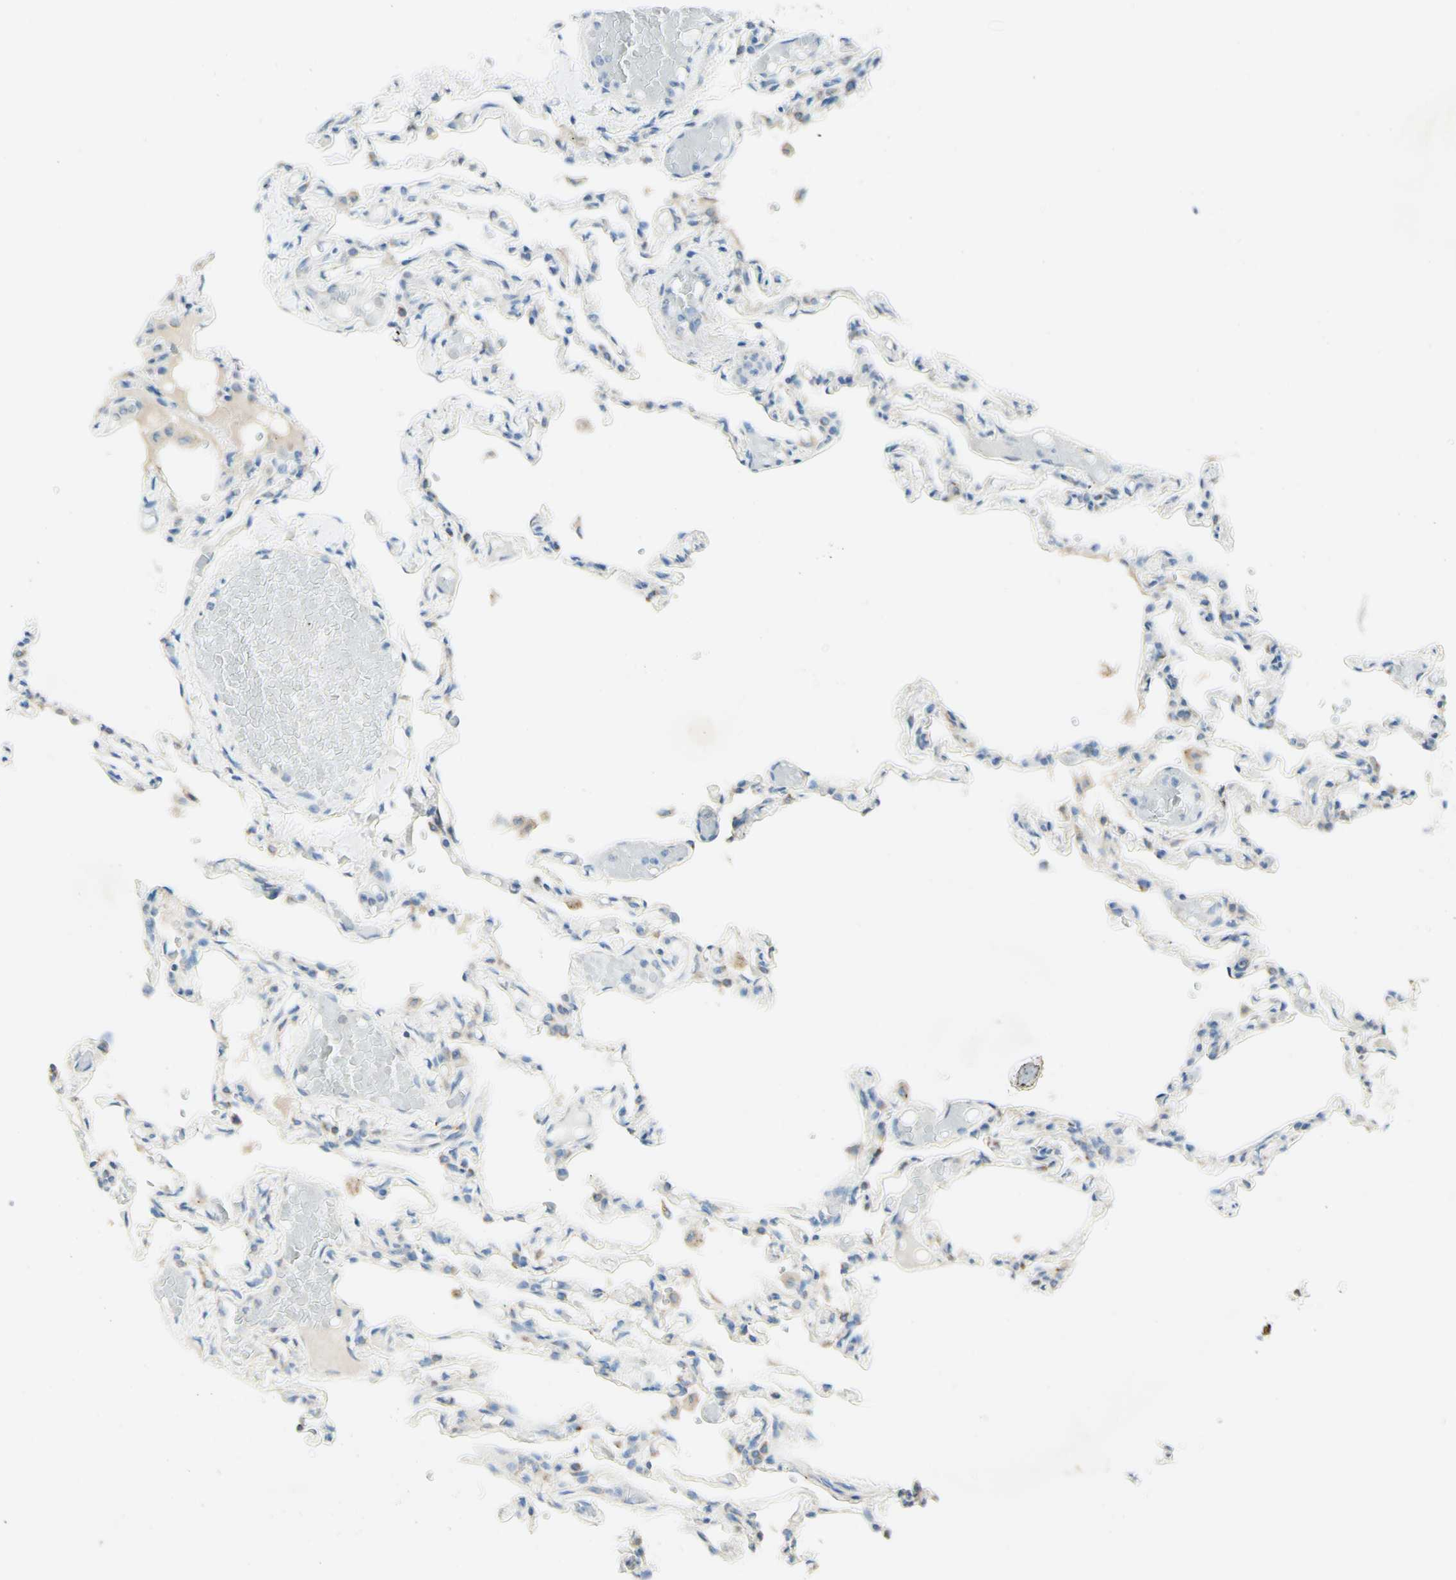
{"staining": {"intensity": "moderate", "quantity": "<25%", "location": "cytoplasmic/membranous"}, "tissue": "lung", "cell_type": "Alveolar cells", "image_type": "normal", "snomed": [{"axis": "morphology", "description": "Normal tissue, NOS"}, {"axis": "topography", "description": "Lung"}], "caption": "Lung stained with a brown dye displays moderate cytoplasmic/membranous positive staining in about <25% of alveolar cells.", "gene": "ARMC10", "patient": {"sex": "male", "age": 21}}